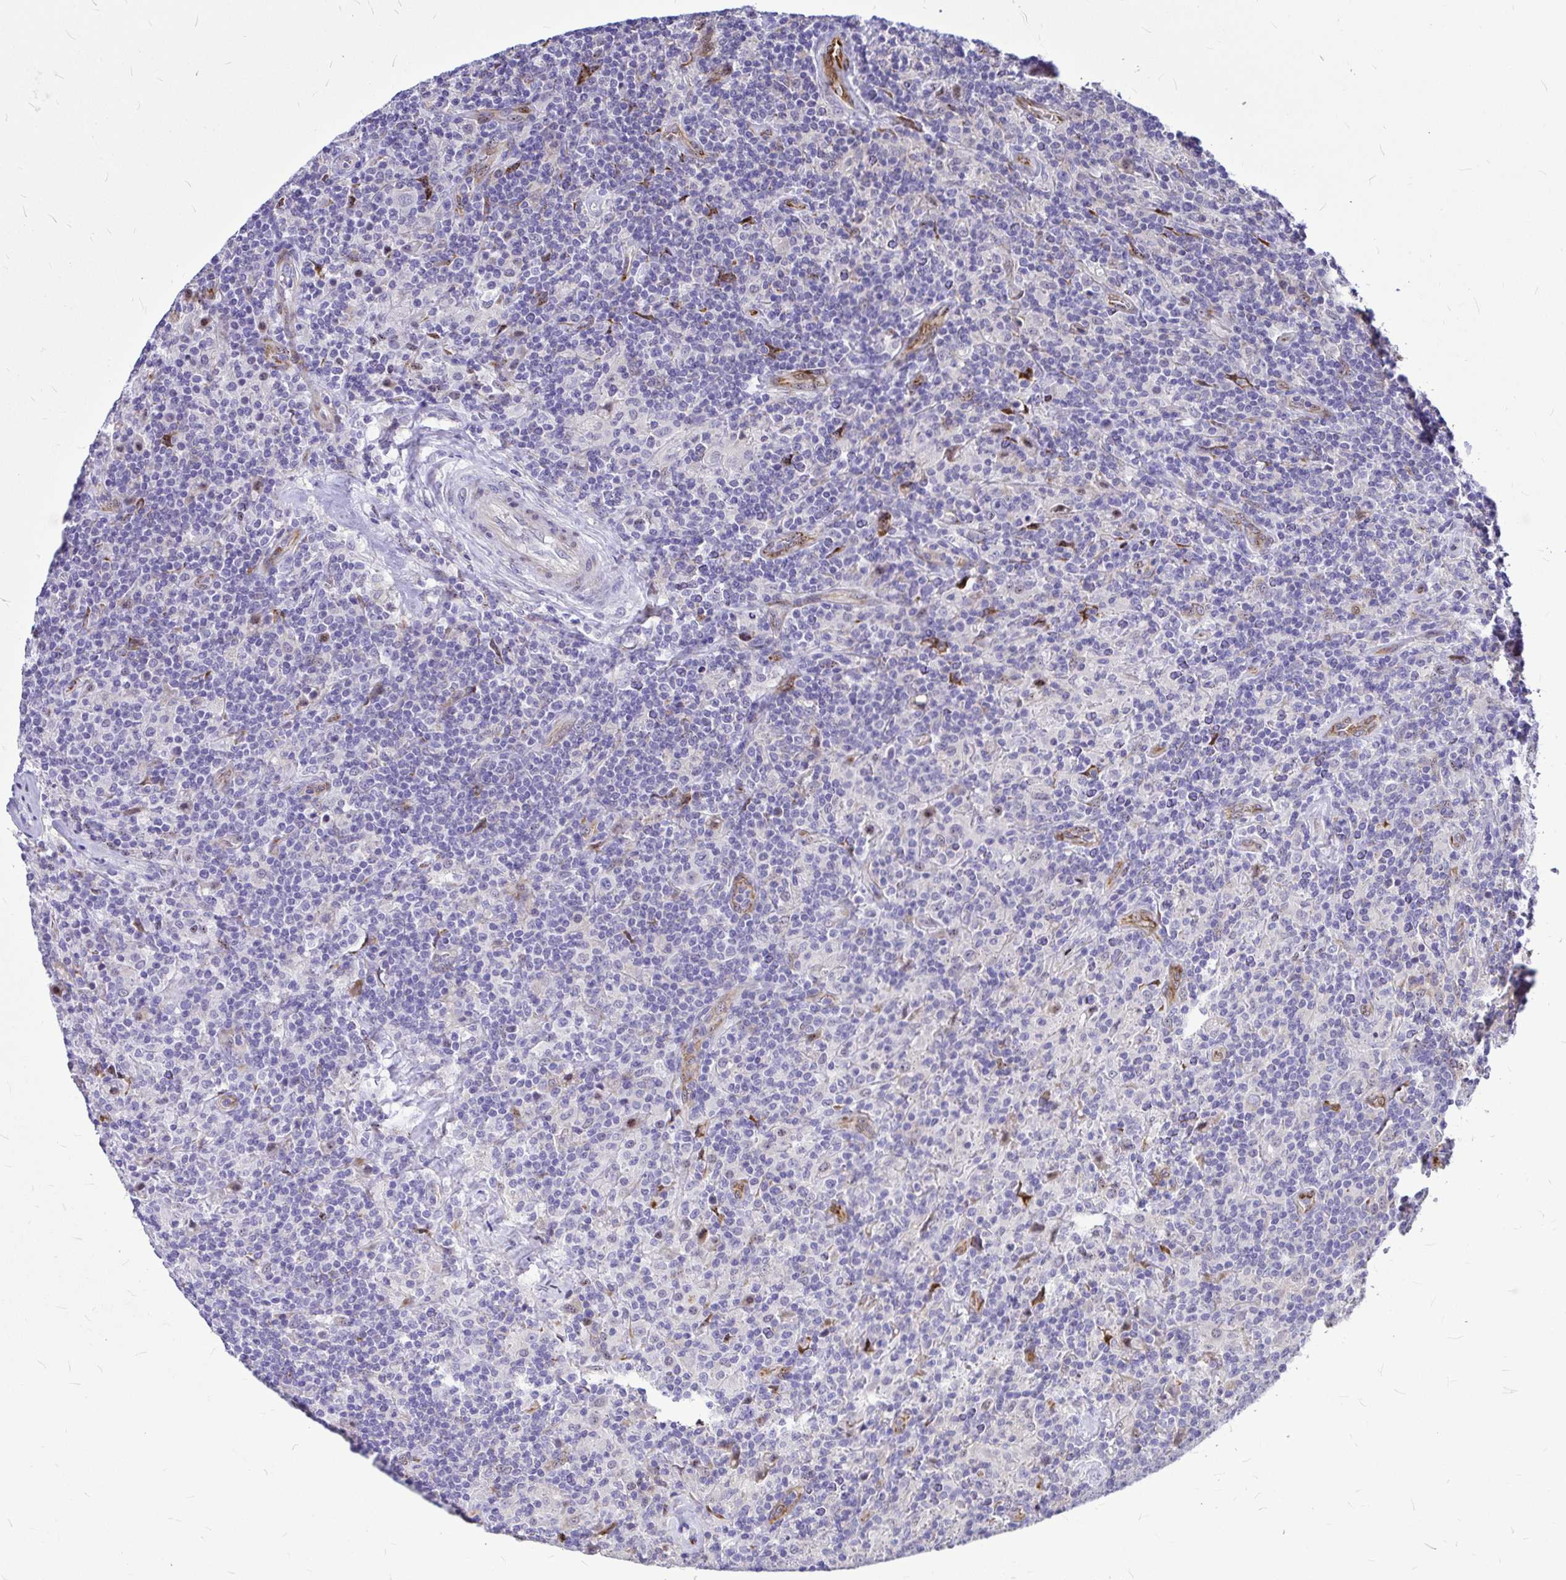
{"staining": {"intensity": "negative", "quantity": "none", "location": "none"}, "tissue": "lymphoma", "cell_type": "Tumor cells", "image_type": "cancer", "snomed": [{"axis": "morphology", "description": "Hodgkin's disease, NOS"}, {"axis": "topography", "description": "Lymph node"}], "caption": "The immunohistochemistry photomicrograph has no significant staining in tumor cells of lymphoma tissue.", "gene": "GABBR2", "patient": {"sex": "male", "age": 70}}